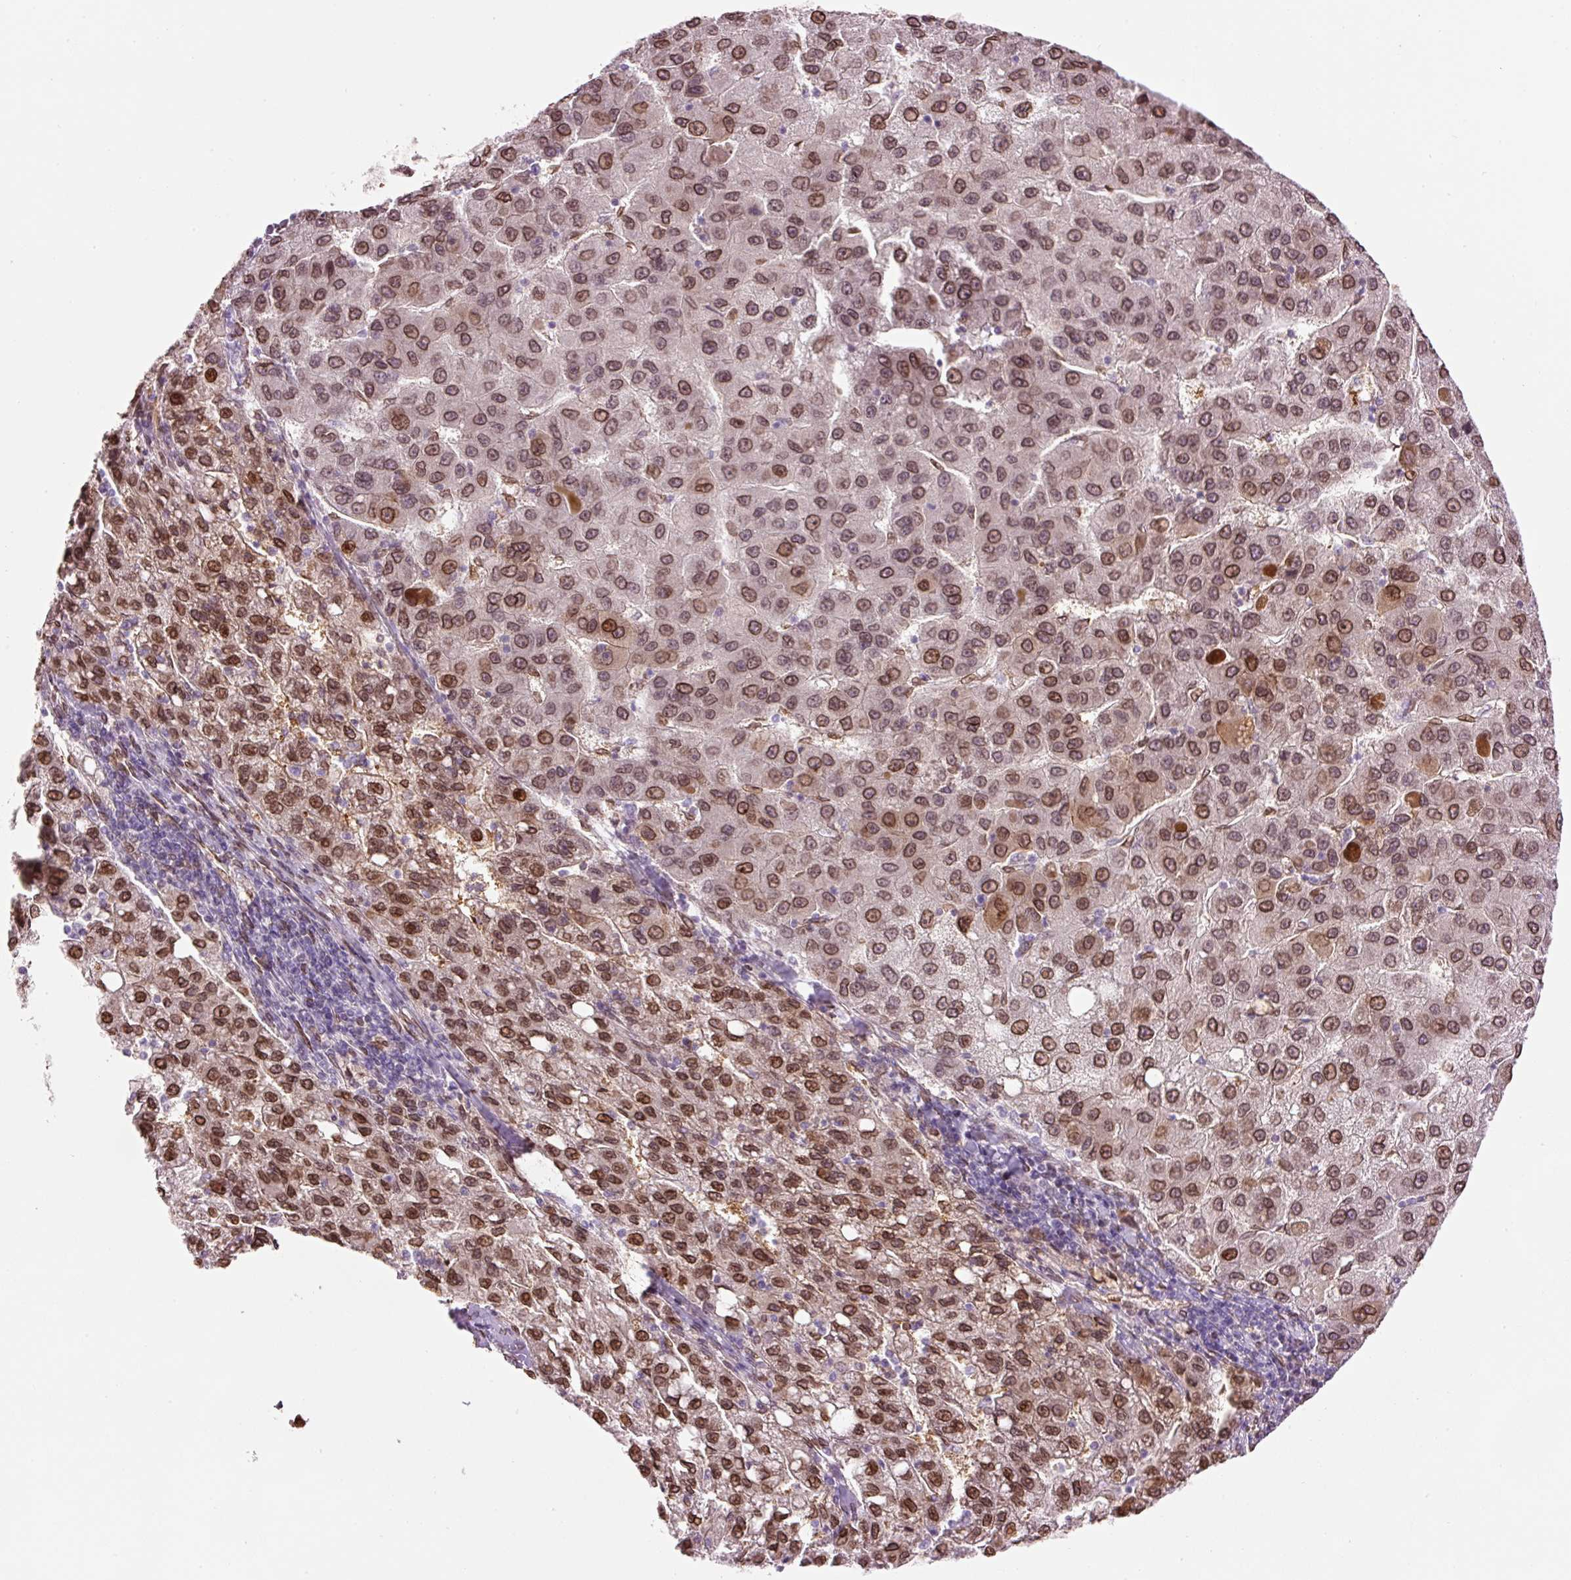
{"staining": {"intensity": "moderate", "quantity": ">75%", "location": "cytoplasmic/membranous,nuclear"}, "tissue": "liver cancer", "cell_type": "Tumor cells", "image_type": "cancer", "snomed": [{"axis": "morphology", "description": "Carcinoma, Hepatocellular, NOS"}, {"axis": "topography", "description": "Liver"}], "caption": "Tumor cells display moderate cytoplasmic/membranous and nuclear staining in approximately >75% of cells in liver cancer (hepatocellular carcinoma).", "gene": "ZNF224", "patient": {"sex": "female", "age": 82}}